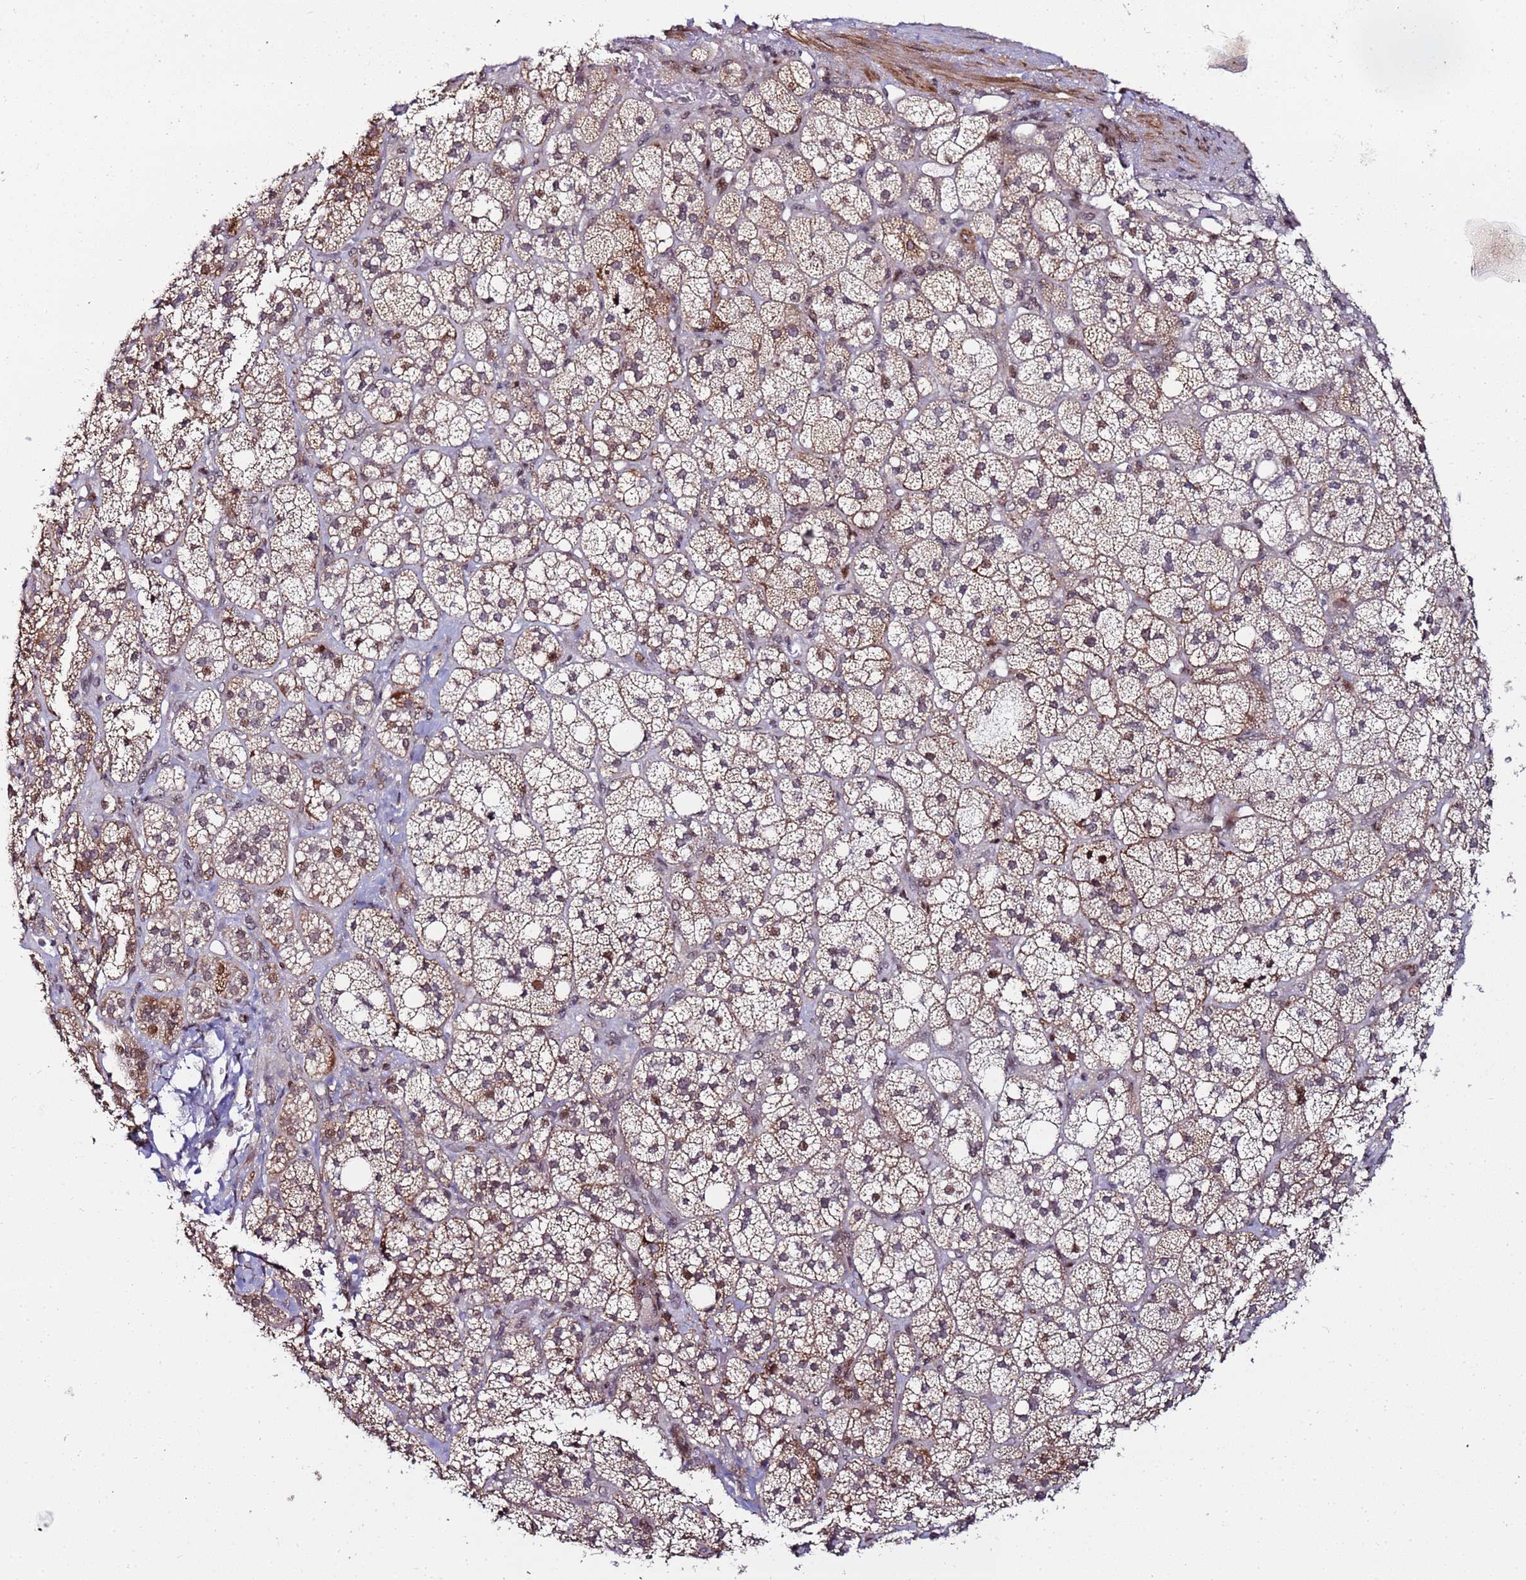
{"staining": {"intensity": "weak", "quantity": ">75%", "location": "cytoplasmic/membranous"}, "tissue": "adrenal gland", "cell_type": "Glandular cells", "image_type": "normal", "snomed": [{"axis": "morphology", "description": "Normal tissue, NOS"}, {"axis": "topography", "description": "Adrenal gland"}], "caption": "An IHC micrograph of normal tissue is shown. Protein staining in brown labels weak cytoplasmic/membranous positivity in adrenal gland within glandular cells. The staining was performed using DAB (3,3'-diaminobenzidine), with brown indicating positive protein expression. Nuclei are stained blue with hematoxylin.", "gene": "PPM1H", "patient": {"sex": "male", "age": 61}}